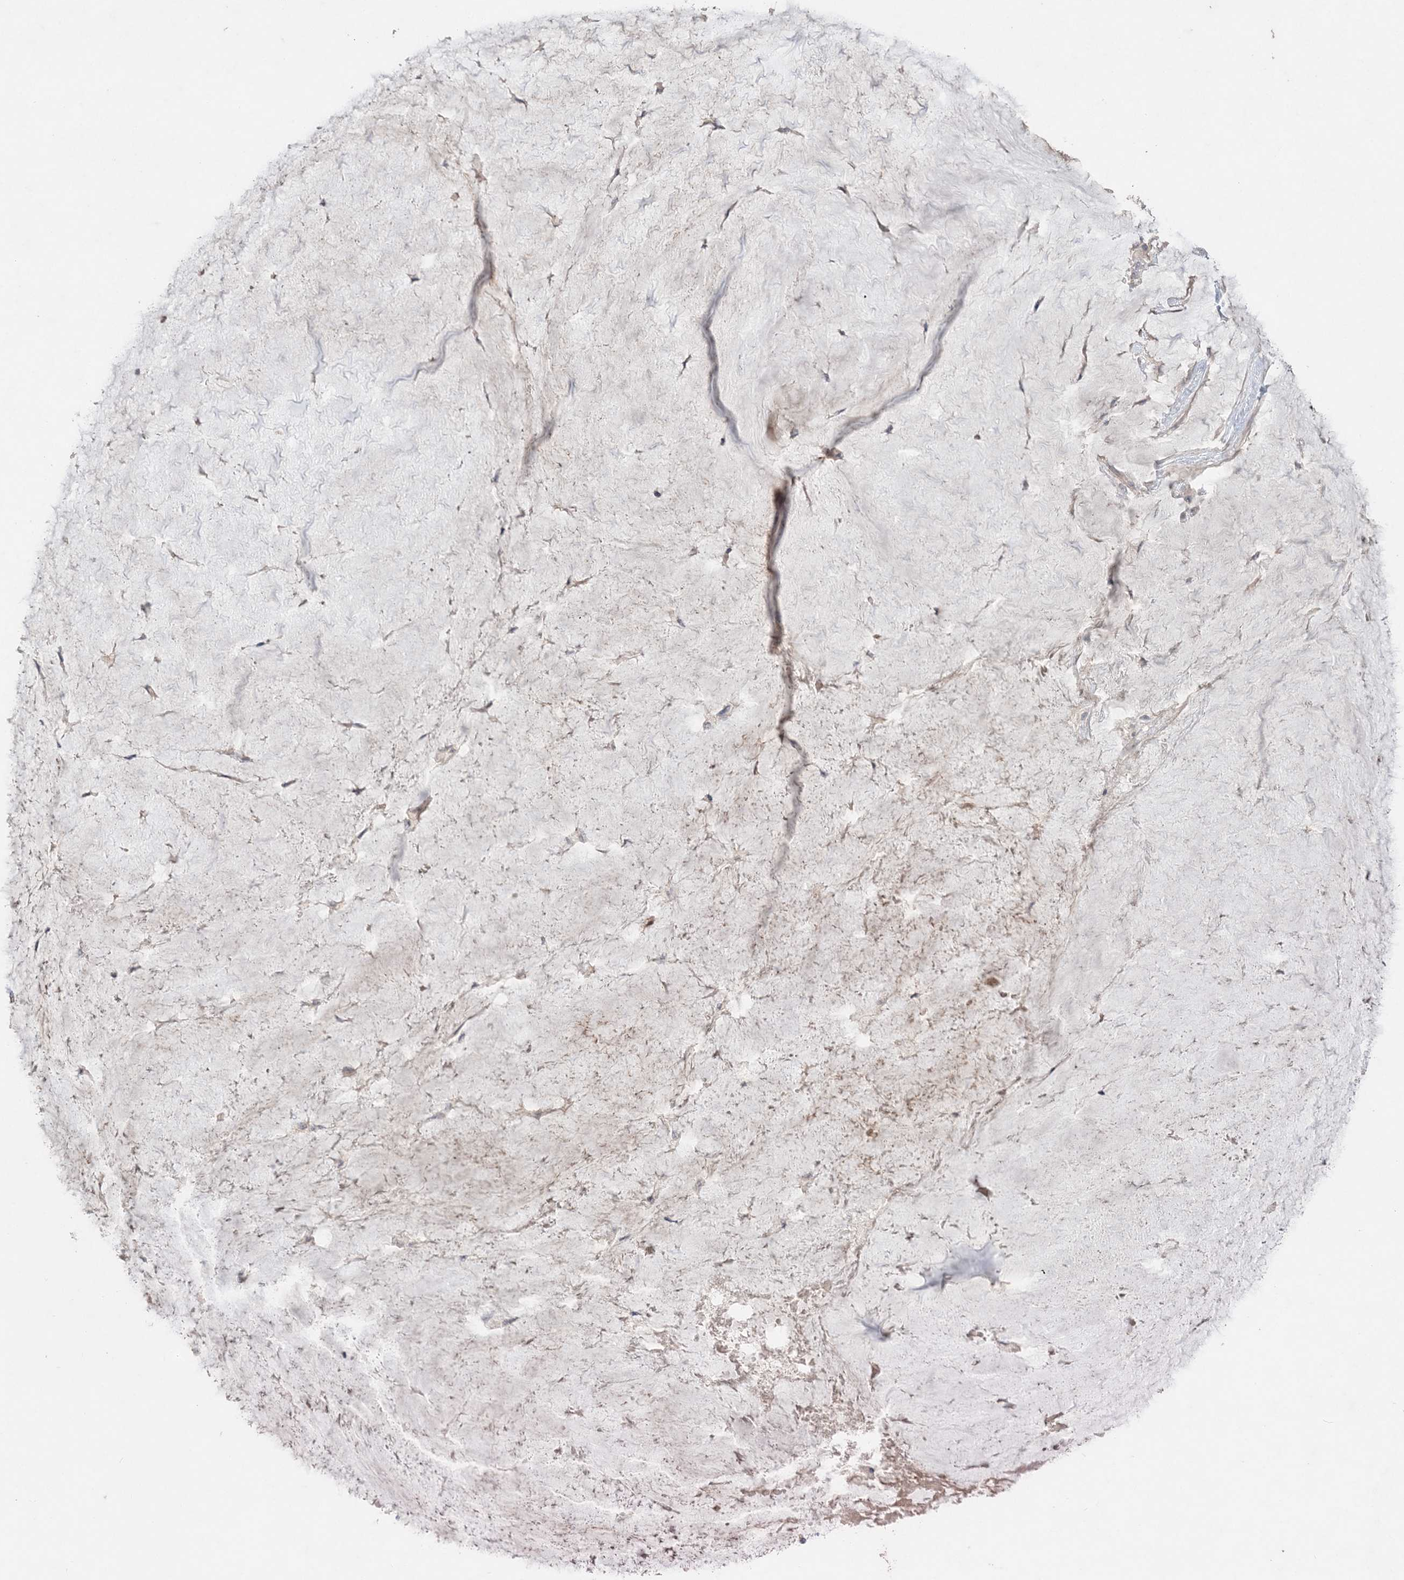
{"staining": {"intensity": "weak", "quantity": "25%-75%", "location": "cytoplasmic/membranous"}, "tissue": "ovarian cancer", "cell_type": "Tumor cells", "image_type": "cancer", "snomed": [{"axis": "morphology", "description": "Cystadenocarcinoma, mucinous, NOS"}, {"axis": "topography", "description": "Ovary"}], "caption": "Brown immunohistochemical staining in ovarian mucinous cystadenocarcinoma demonstrates weak cytoplasmic/membranous staining in approximately 25%-75% of tumor cells.", "gene": "SH3BP4", "patient": {"sex": "female", "age": 61}}